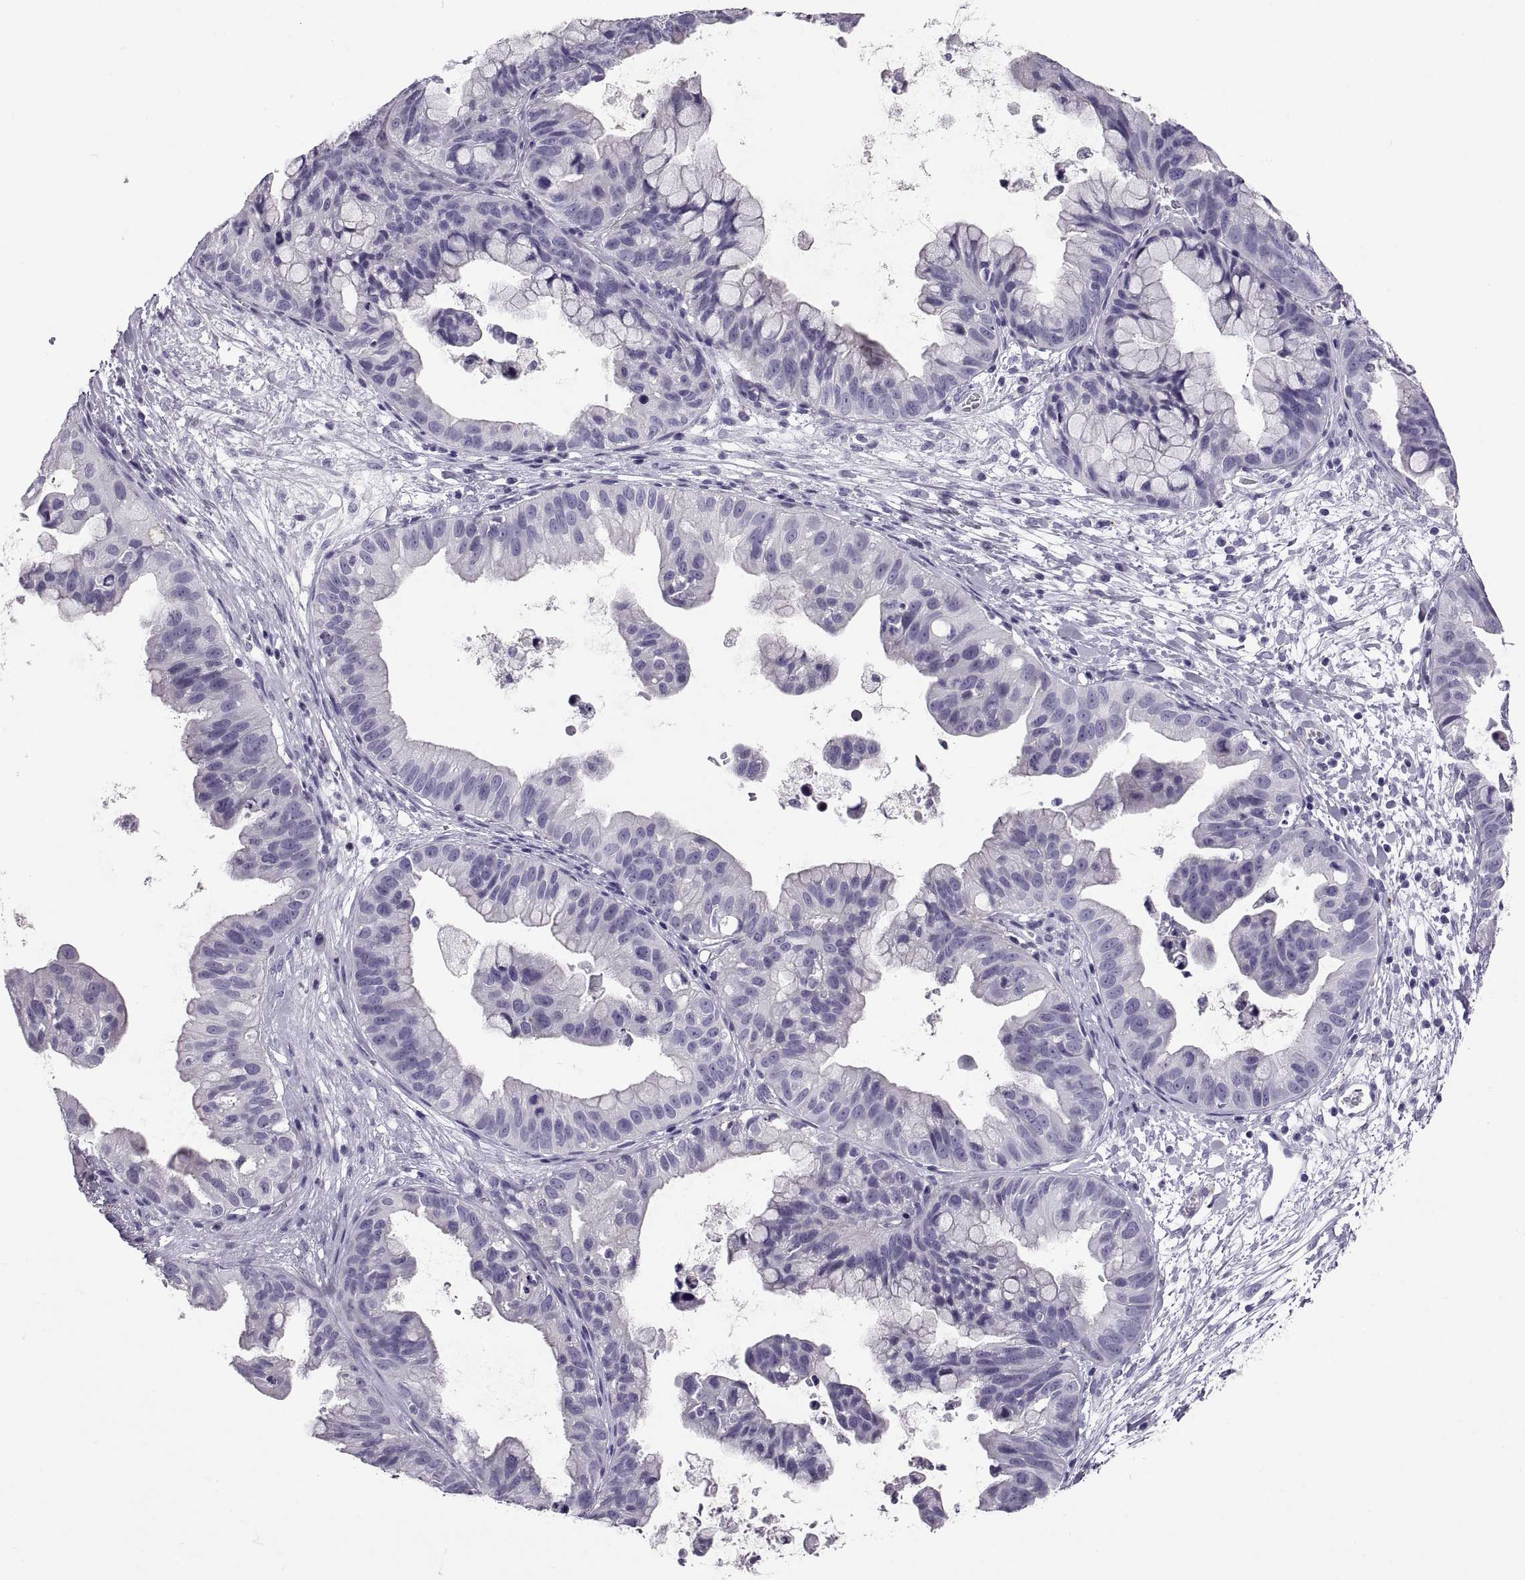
{"staining": {"intensity": "negative", "quantity": "none", "location": "none"}, "tissue": "ovarian cancer", "cell_type": "Tumor cells", "image_type": "cancer", "snomed": [{"axis": "morphology", "description": "Cystadenocarcinoma, mucinous, NOS"}, {"axis": "topography", "description": "Ovary"}], "caption": "Micrograph shows no protein staining in tumor cells of ovarian cancer (mucinous cystadenocarcinoma) tissue.", "gene": "QRICH2", "patient": {"sex": "female", "age": 76}}